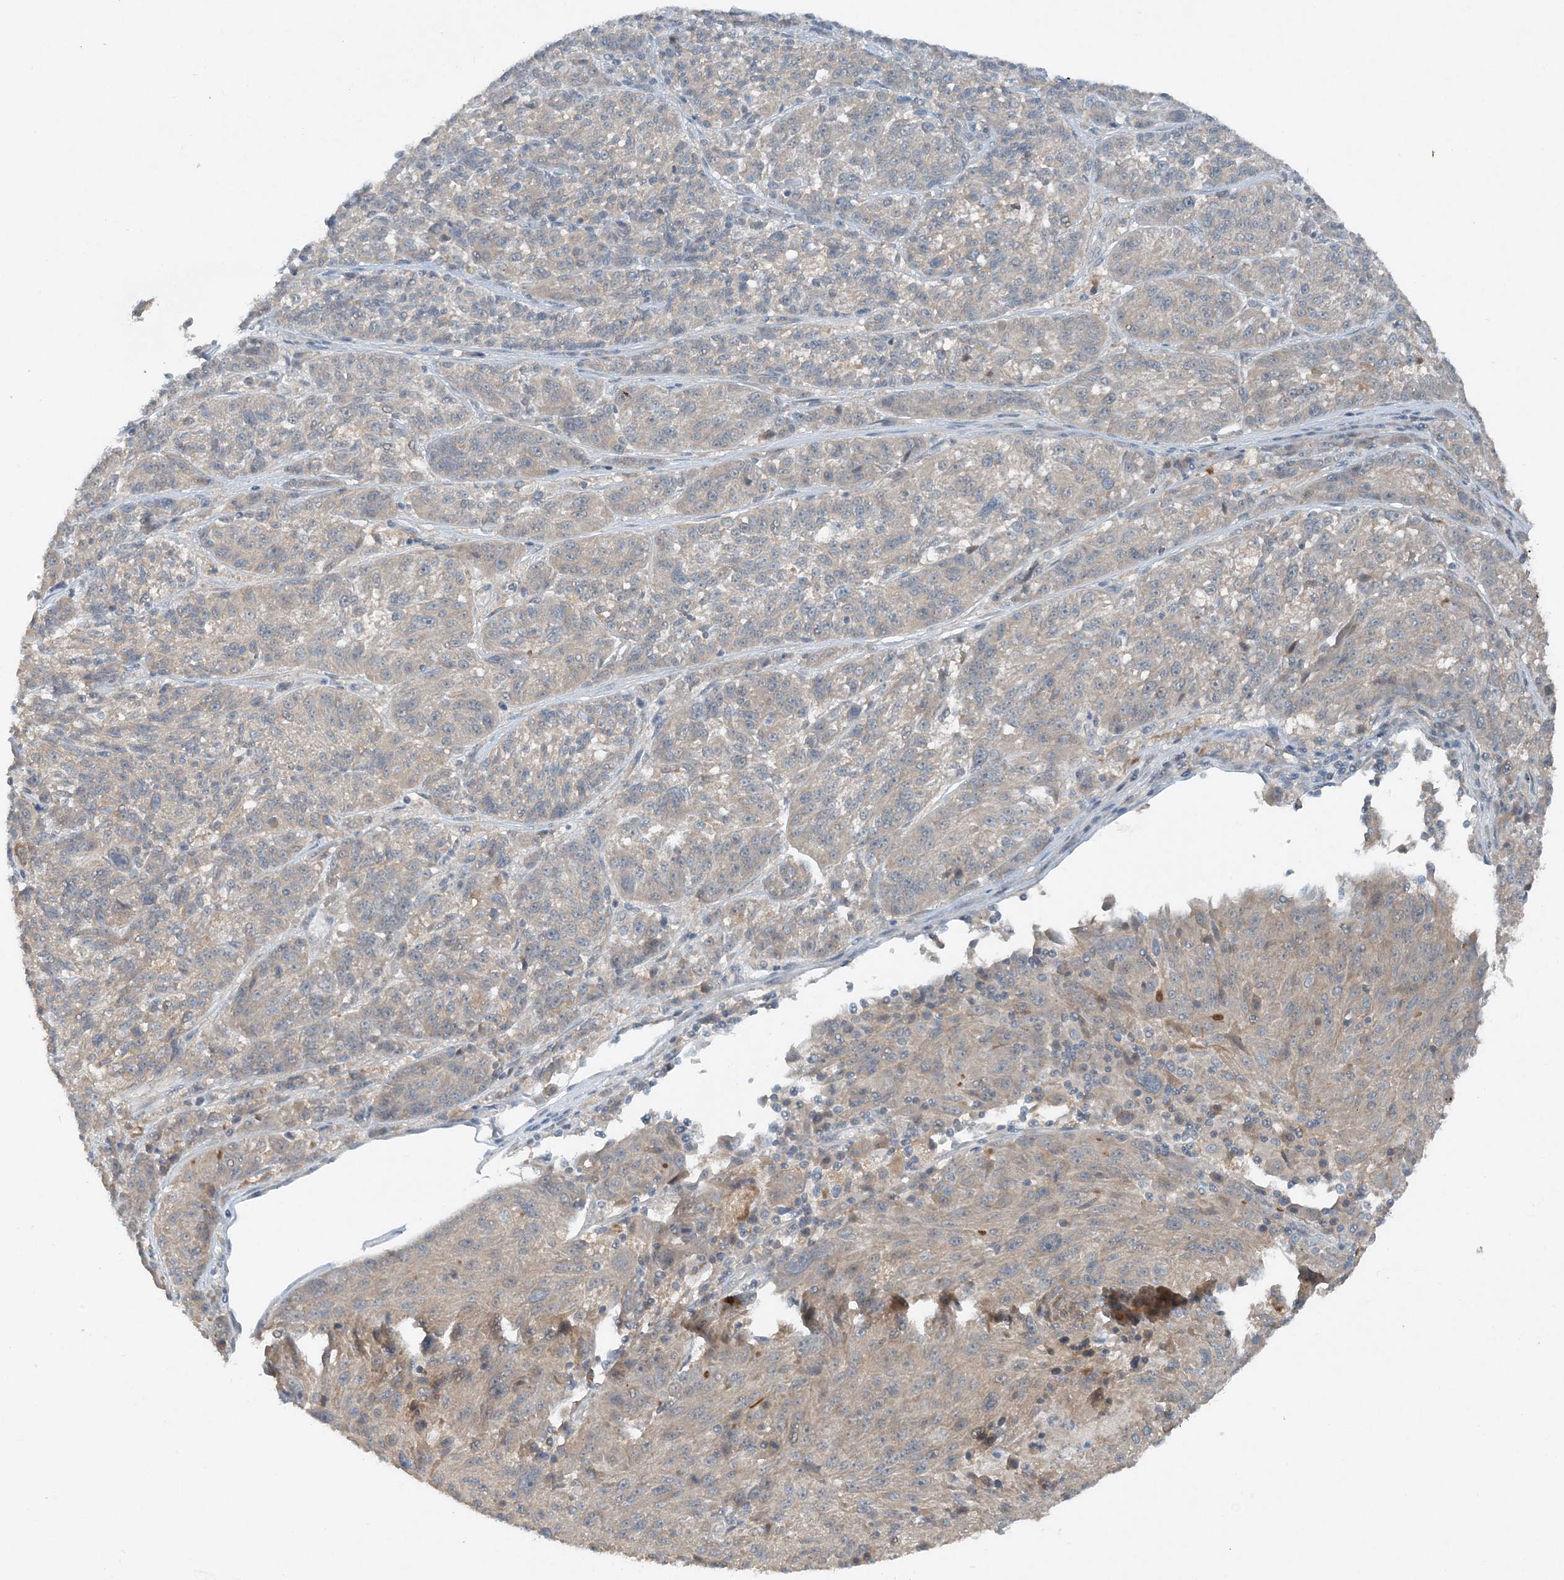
{"staining": {"intensity": "weak", "quantity": "<25%", "location": "cytoplasmic/membranous"}, "tissue": "melanoma", "cell_type": "Tumor cells", "image_type": "cancer", "snomed": [{"axis": "morphology", "description": "Malignant melanoma, NOS"}, {"axis": "topography", "description": "Skin"}], "caption": "Tumor cells are negative for brown protein staining in malignant melanoma. Brightfield microscopy of IHC stained with DAB (brown) and hematoxylin (blue), captured at high magnification.", "gene": "MITD1", "patient": {"sex": "male", "age": 53}}